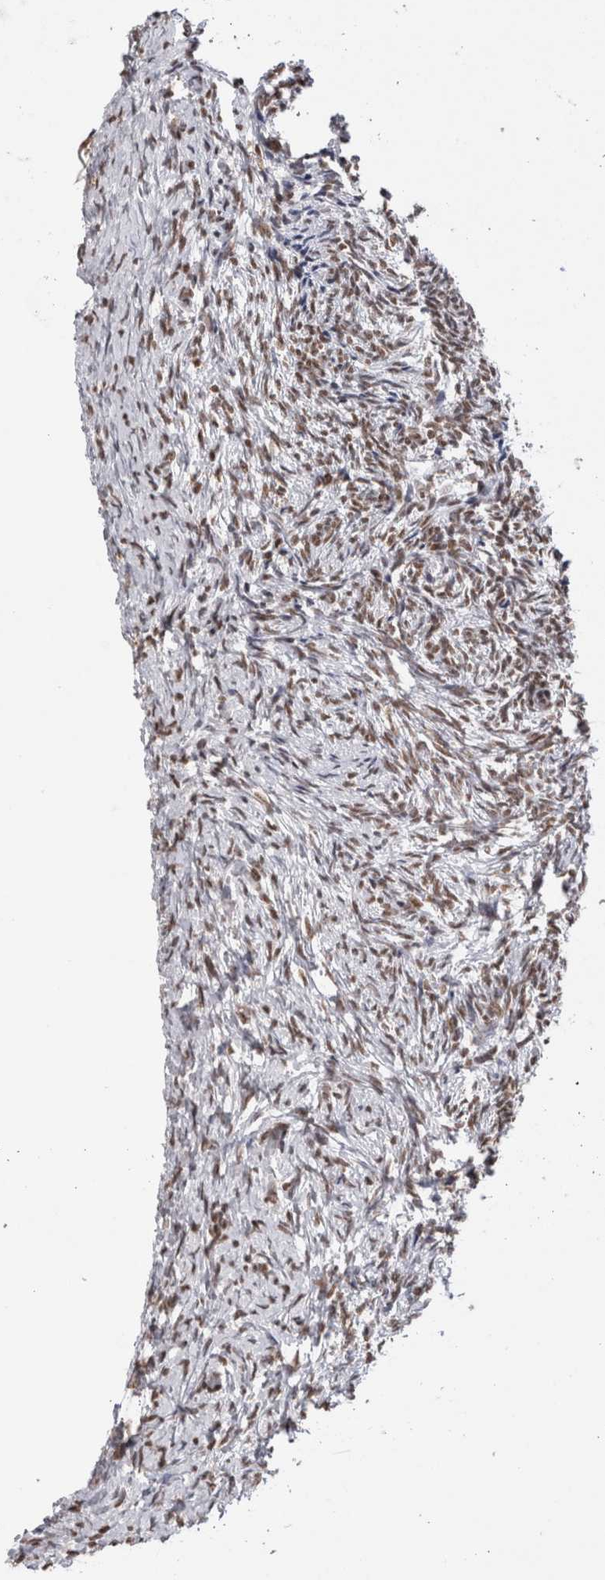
{"staining": {"intensity": "moderate", "quantity": ">75%", "location": "cytoplasmic/membranous,nuclear"}, "tissue": "ovary", "cell_type": "Follicle cells", "image_type": "normal", "snomed": [{"axis": "morphology", "description": "Normal tissue, NOS"}, {"axis": "topography", "description": "Ovary"}], "caption": "DAB immunohistochemical staining of benign human ovary demonstrates moderate cytoplasmic/membranous,nuclear protein staining in approximately >75% of follicle cells.", "gene": "SMC1A", "patient": {"sex": "female", "age": 41}}